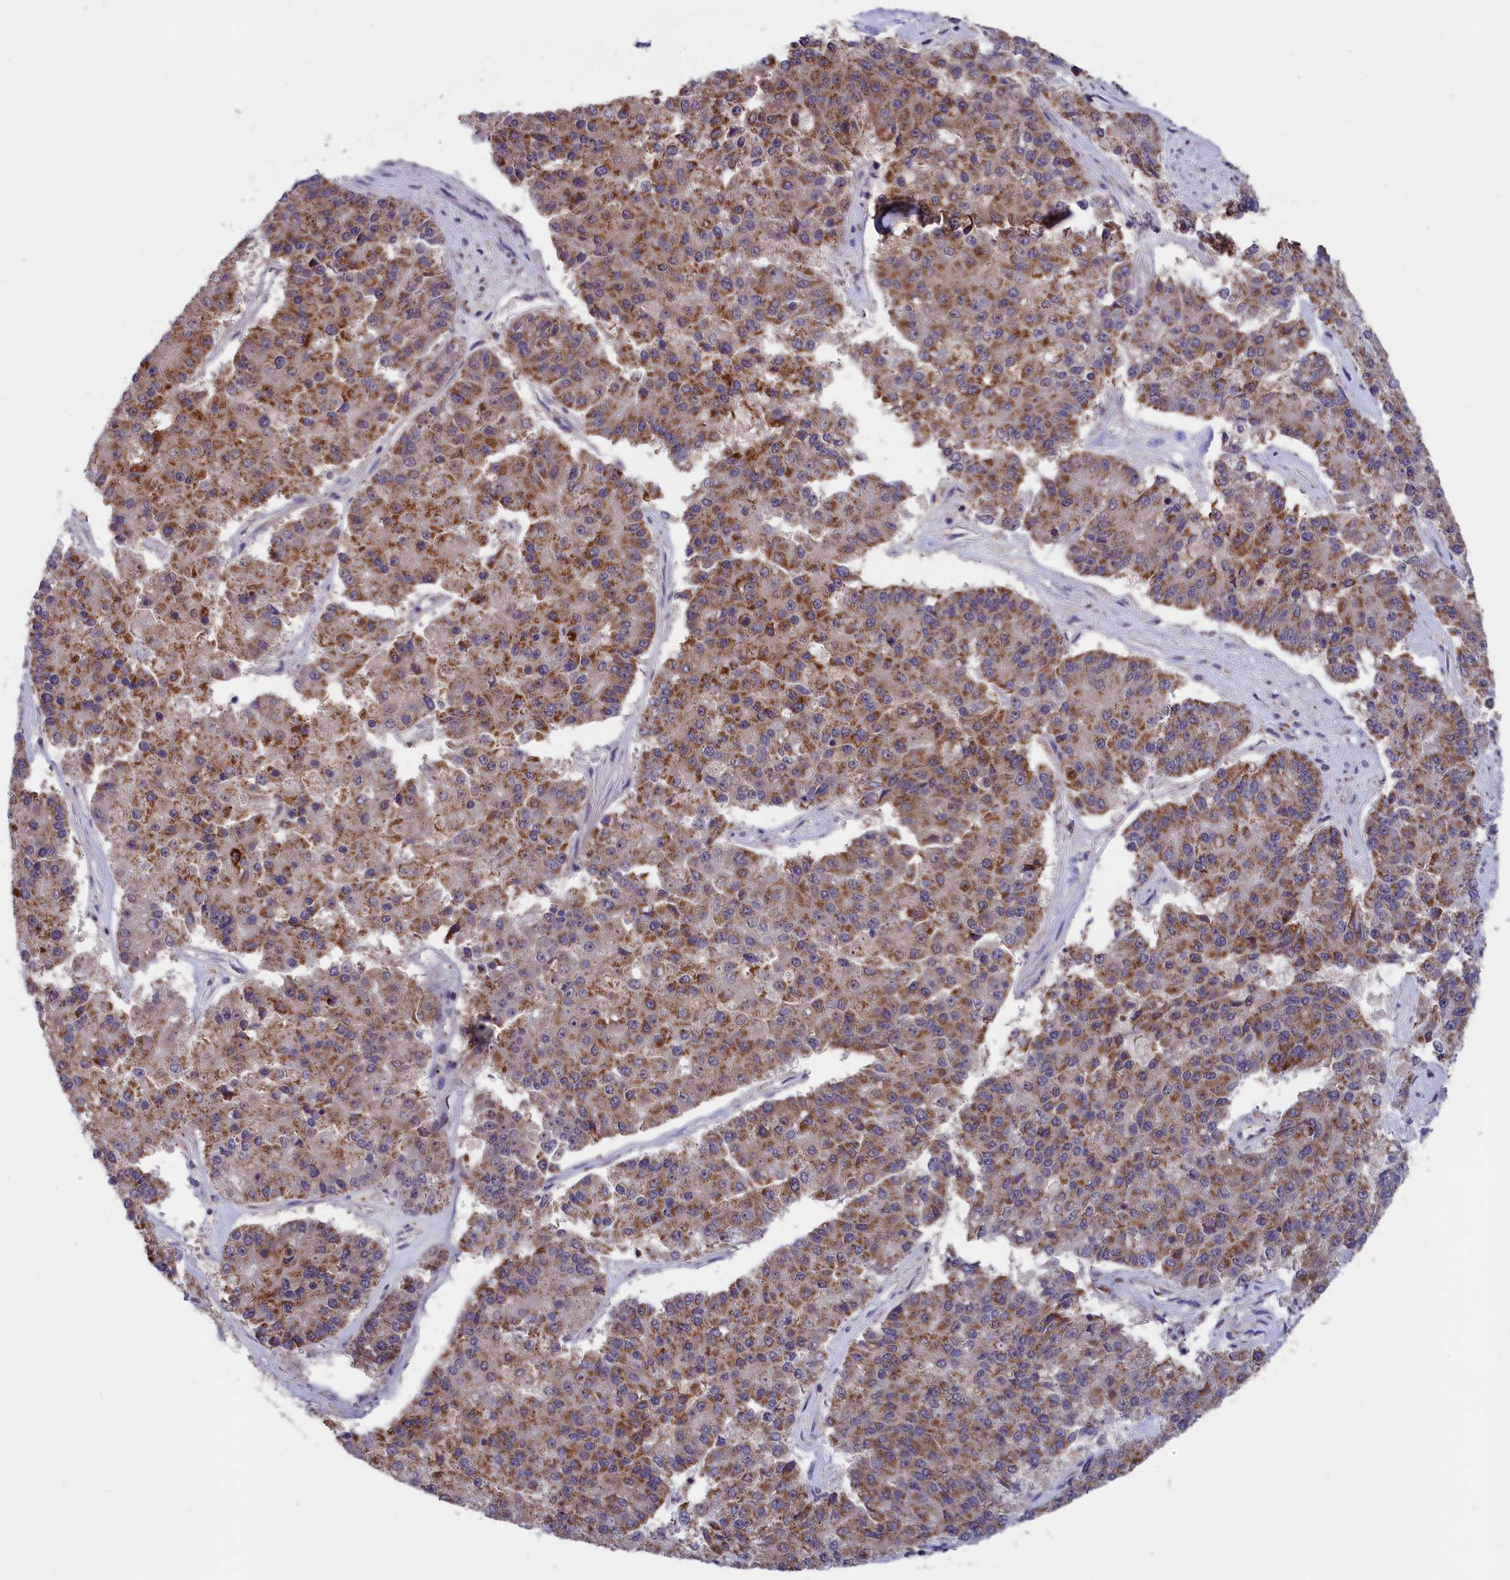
{"staining": {"intensity": "moderate", "quantity": ">75%", "location": "cytoplasmic/membranous"}, "tissue": "pancreatic cancer", "cell_type": "Tumor cells", "image_type": "cancer", "snomed": [{"axis": "morphology", "description": "Adenocarcinoma, NOS"}, {"axis": "topography", "description": "Pancreas"}], "caption": "Immunohistochemistry (DAB) staining of human pancreatic cancer (adenocarcinoma) displays moderate cytoplasmic/membranous protein expression in approximately >75% of tumor cells. The protein is stained brown, and the nuclei are stained in blue (DAB IHC with brightfield microscopy, high magnification).", "gene": "TIMM44", "patient": {"sex": "male", "age": 50}}